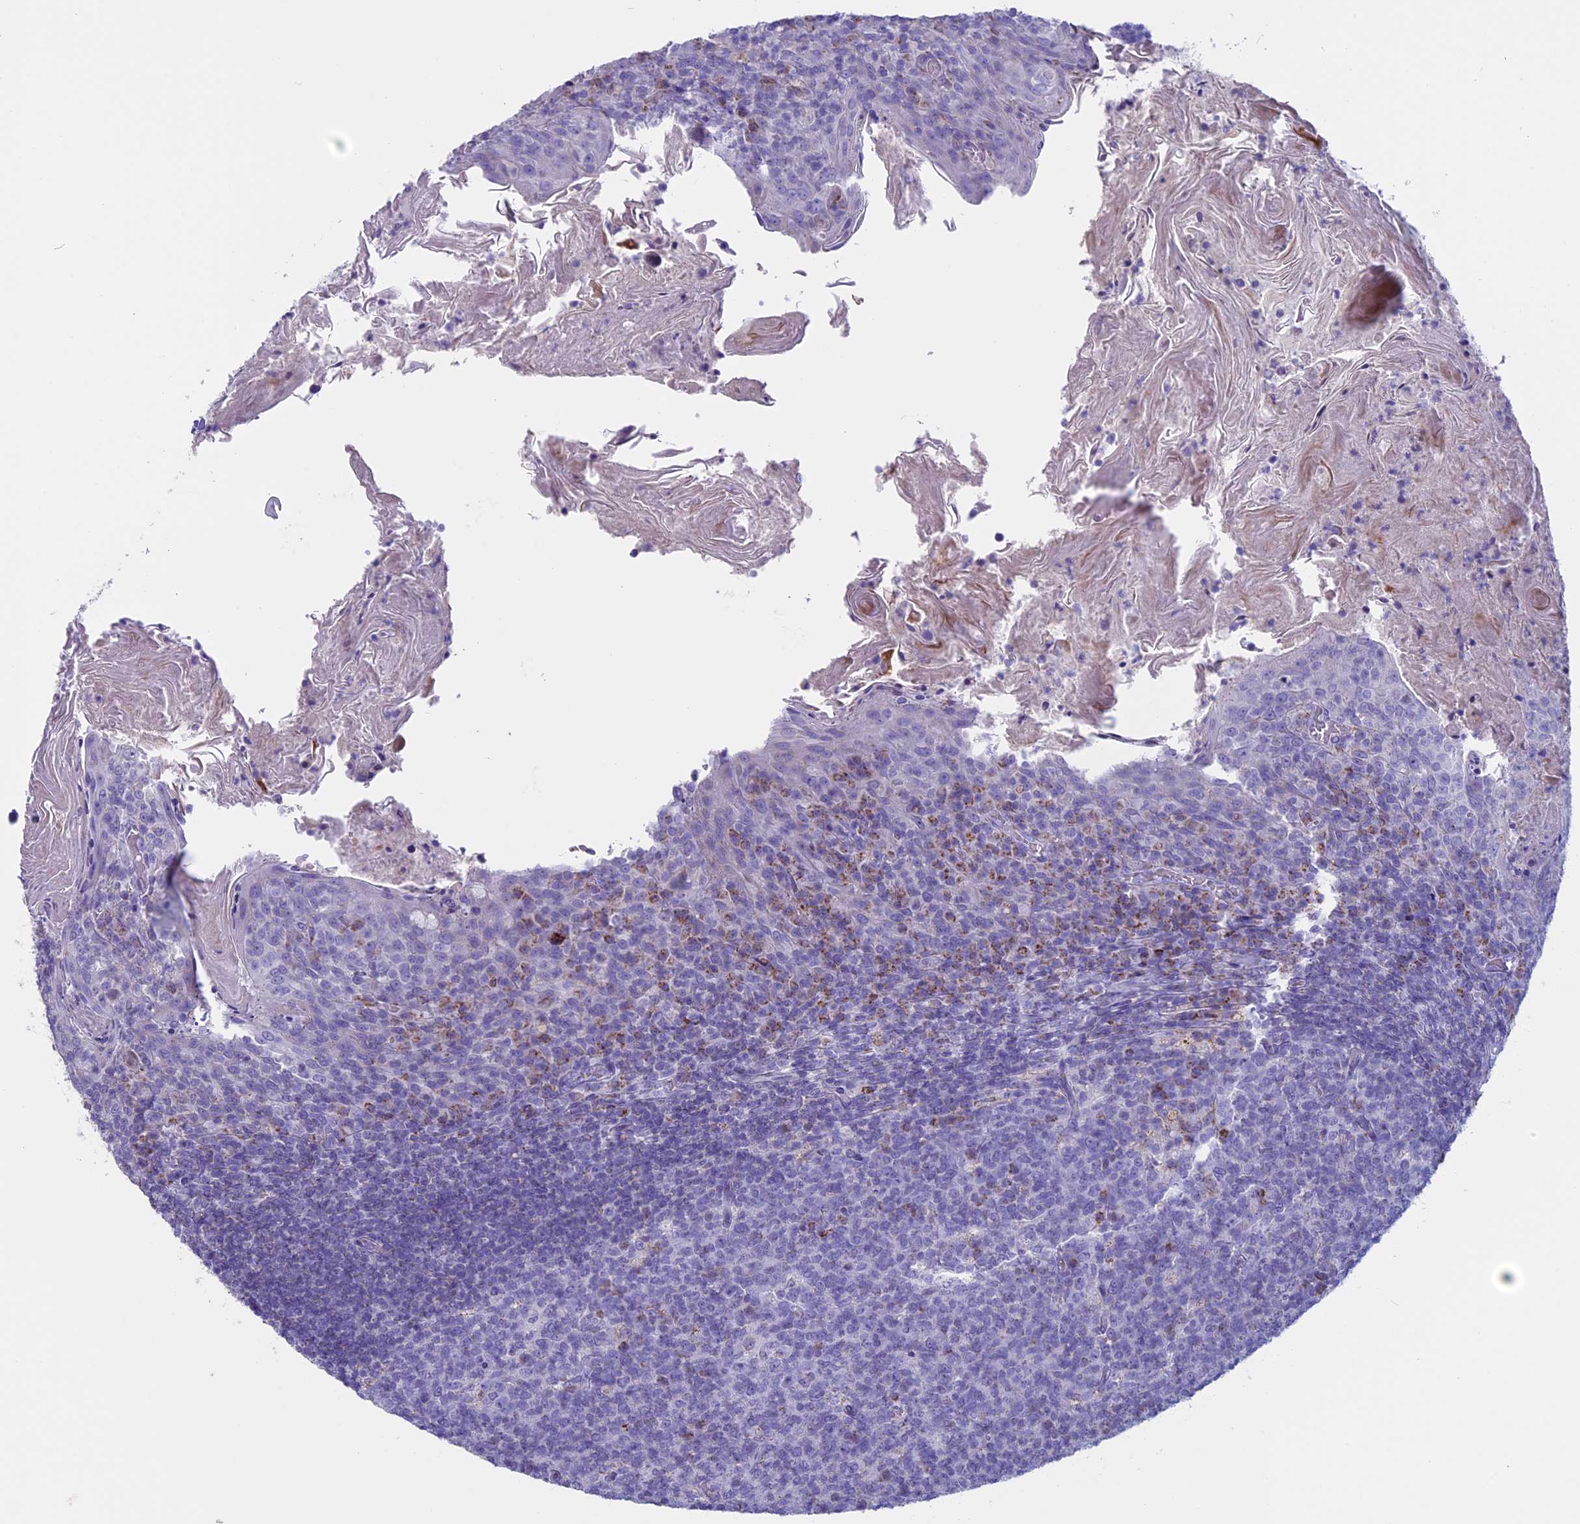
{"staining": {"intensity": "negative", "quantity": "none", "location": "none"}, "tissue": "tonsil", "cell_type": "Germinal center cells", "image_type": "normal", "snomed": [{"axis": "morphology", "description": "Normal tissue, NOS"}, {"axis": "topography", "description": "Tonsil"}], "caption": "DAB immunohistochemical staining of normal tonsil reveals no significant staining in germinal center cells. Nuclei are stained in blue.", "gene": "ZNF563", "patient": {"sex": "female", "age": 10}}